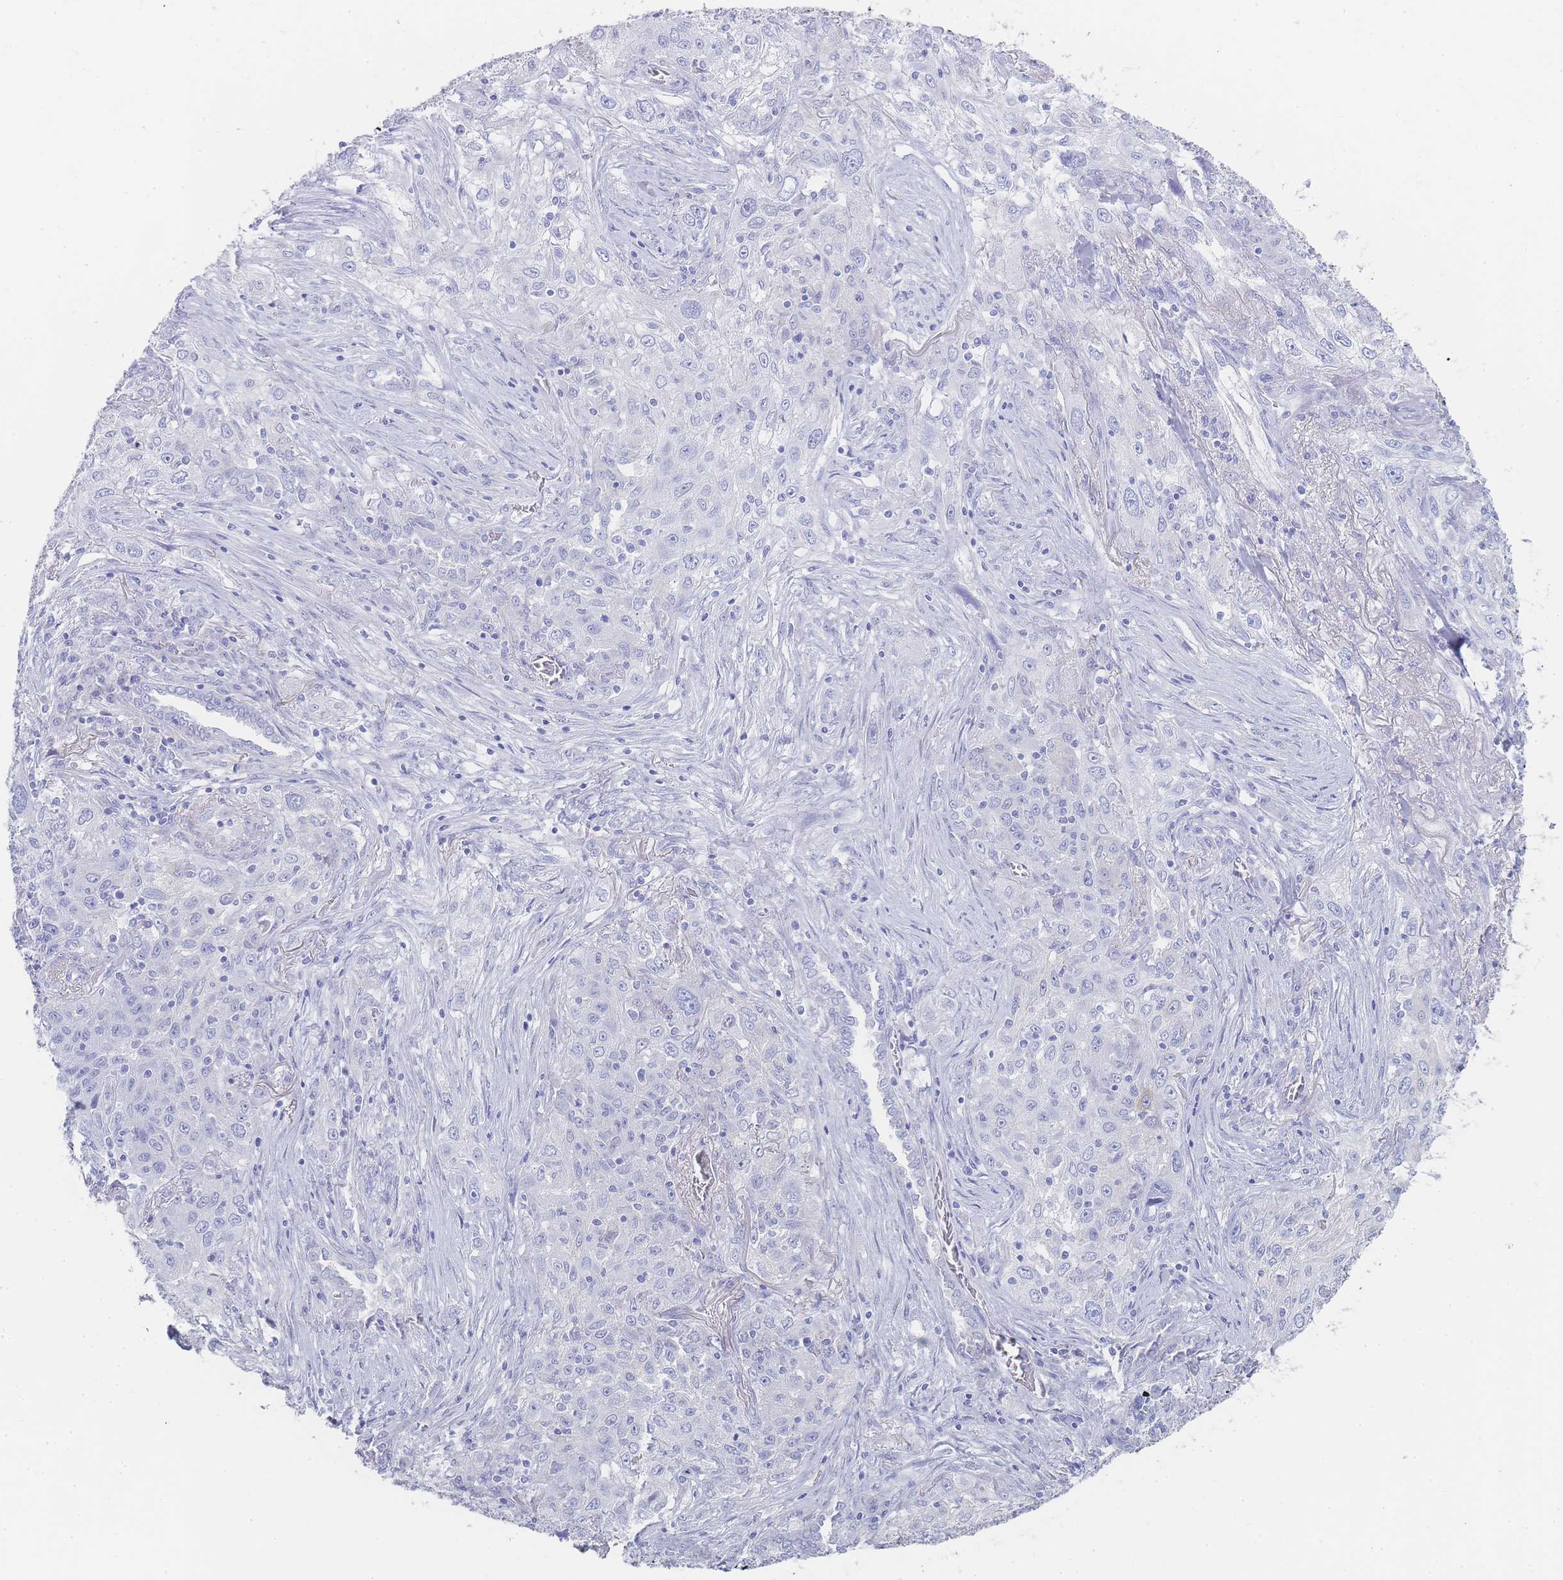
{"staining": {"intensity": "negative", "quantity": "none", "location": "none"}, "tissue": "lung cancer", "cell_type": "Tumor cells", "image_type": "cancer", "snomed": [{"axis": "morphology", "description": "Squamous cell carcinoma, NOS"}, {"axis": "topography", "description": "Lung"}], "caption": "Lung cancer was stained to show a protein in brown. There is no significant expression in tumor cells.", "gene": "LZTFL1", "patient": {"sex": "female", "age": 69}}